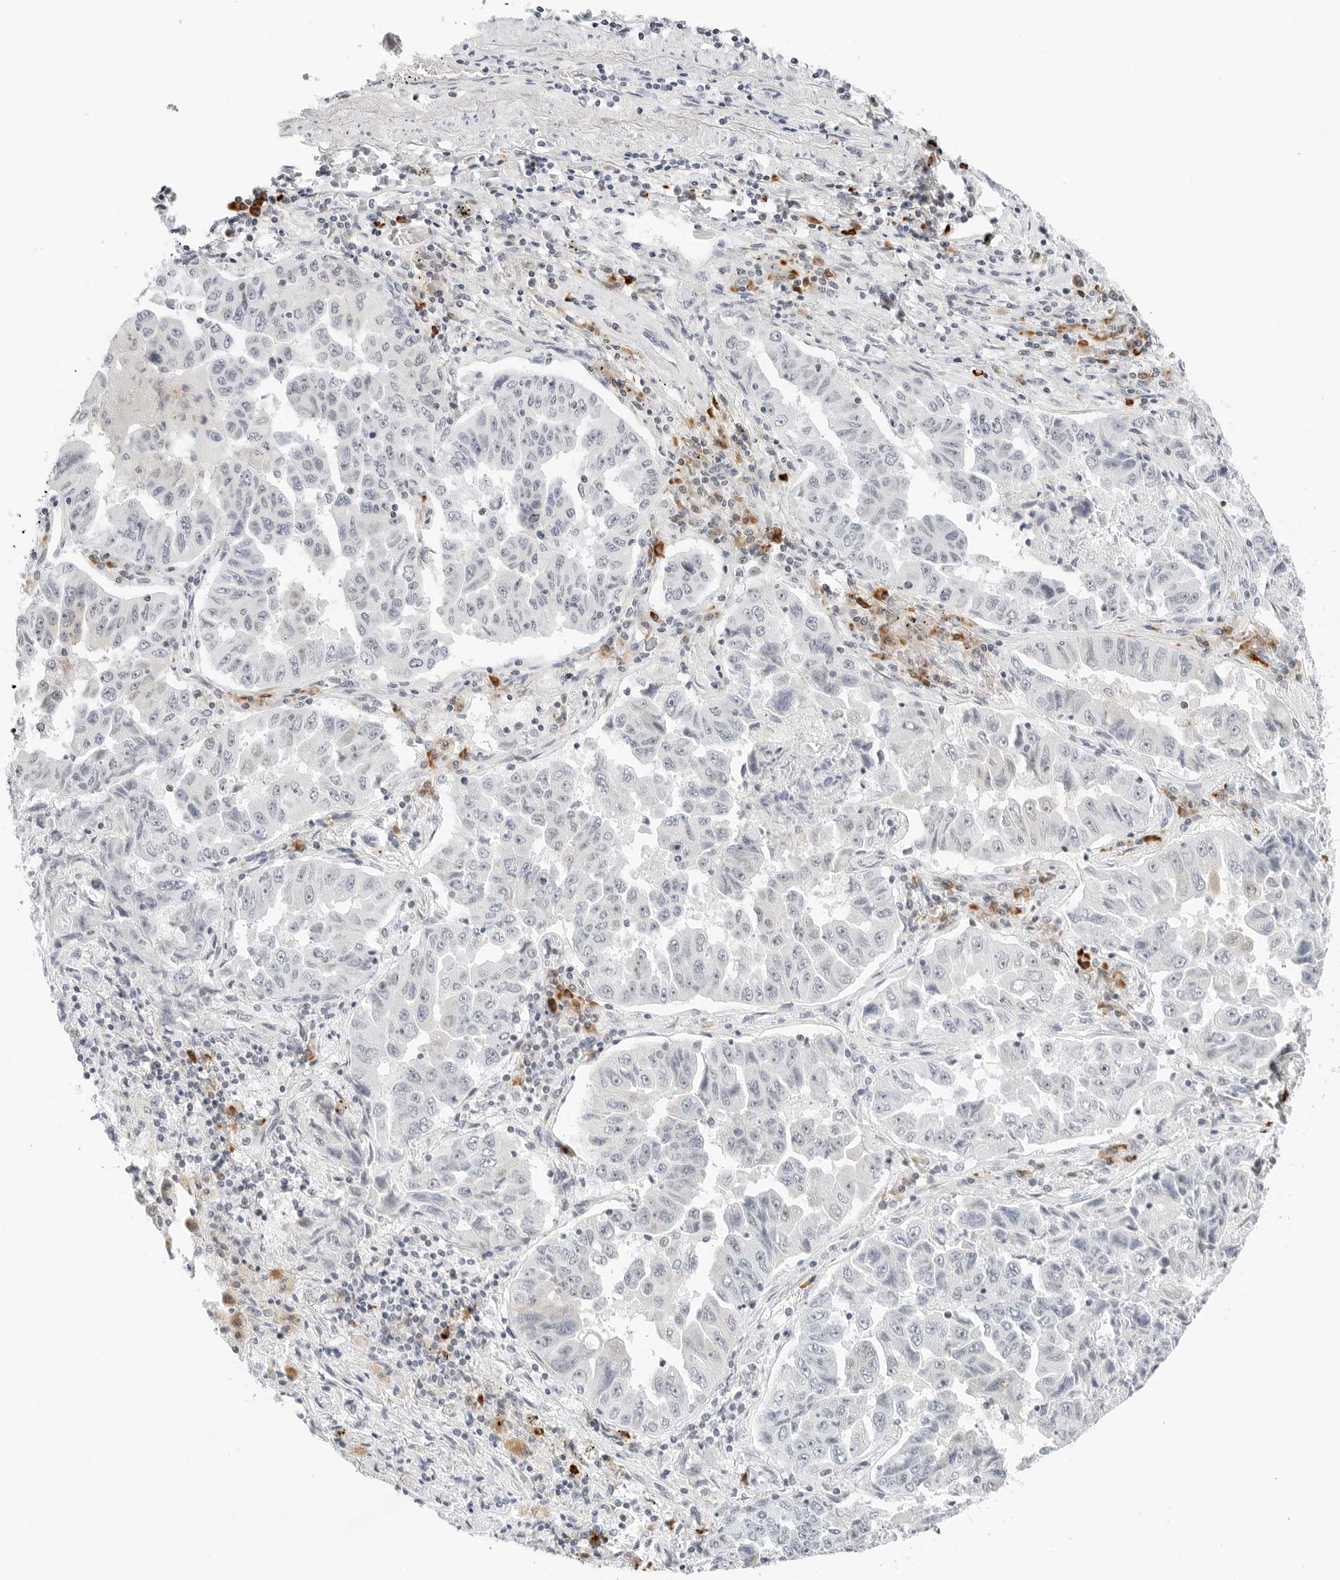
{"staining": {"intensity": "negative", "quantity": "none", "location": "none"}, "tissue": "lung cancer", "cell_type": "Tumor cells", "image_type": "cancer", "snomed": [{"axis": "morphology", "description": "Adenocarcinoma, NOS"}, {"axis": "topography", "description": "Lung"}], "caption": "DAB (3,3'-diaminobenzidine) immunohistochemical staining of lung adenocarcinoma reveals no significant staining in tumor cells.", "gene": "PARP10", "patient": {"sex": "female", "age": 51}}